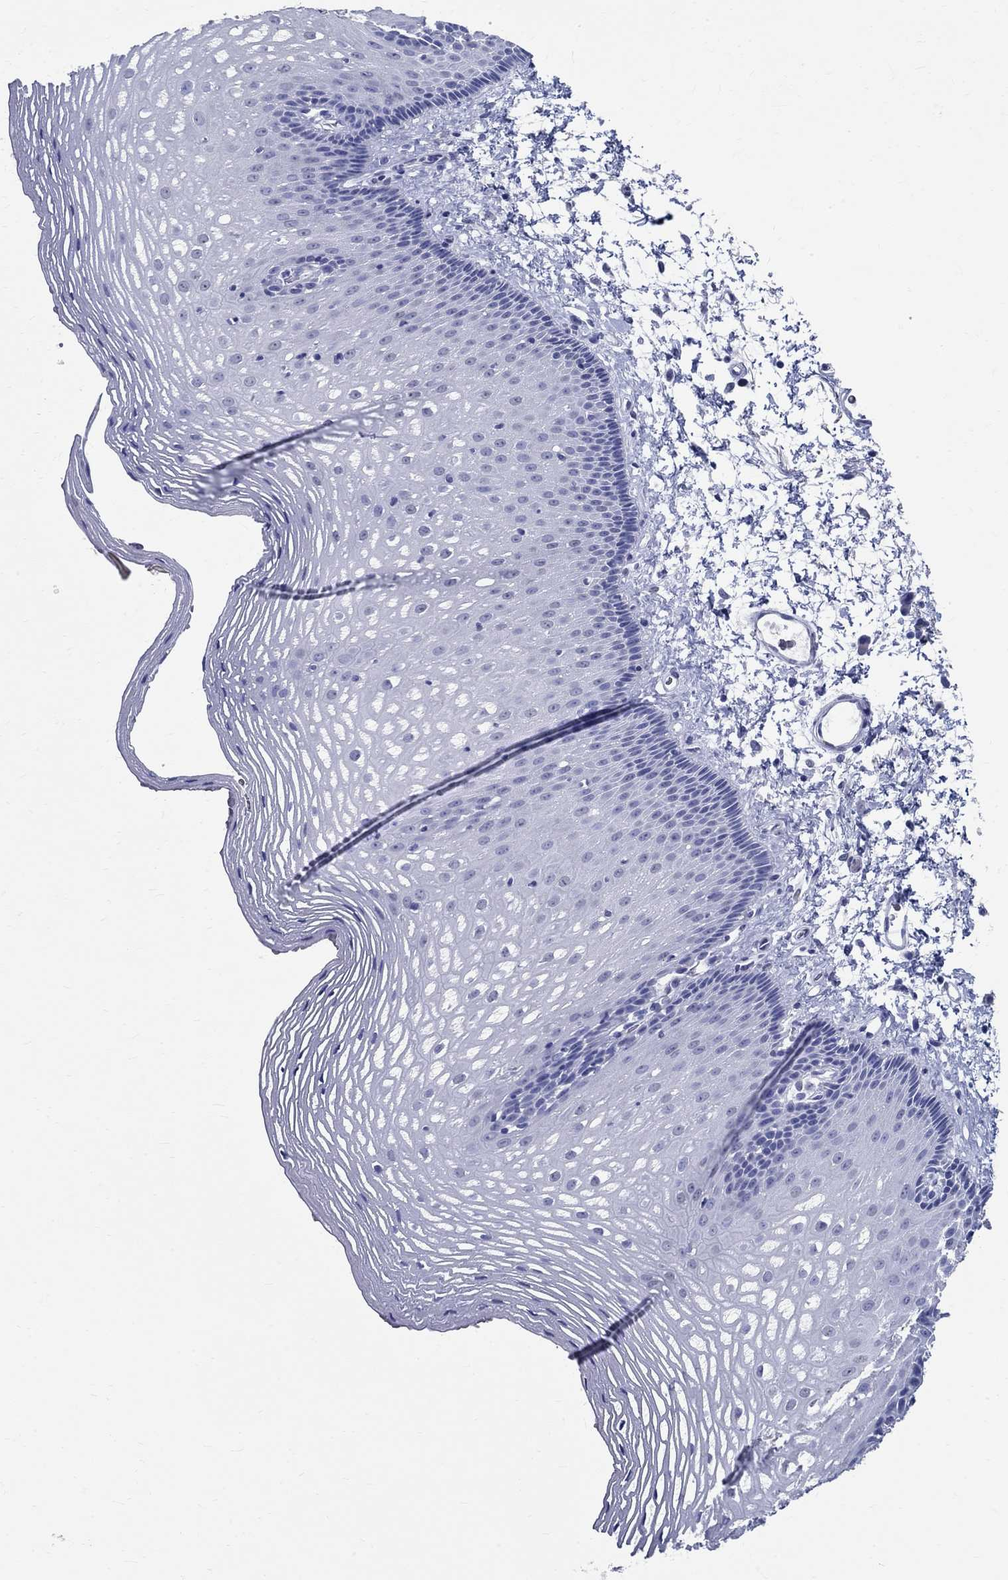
{"staining": {"intensity": "negative", "quantity": "none", "location": "none"}, "tissue": "esophagus", "cell_type": "Squamous epithelial cells", "image_type": "normal", "snomed": [{"axis": "morphology", "description": "Normal tissue, NOS"}, {"axis": "topography", "description": "Esophagus"}], "caption": "The image reveals no staining of squamous epithelial cells in unremarkable esophagus.", "gene": "TSPAN16", "patient": {"sex": "male", "age": 76}}